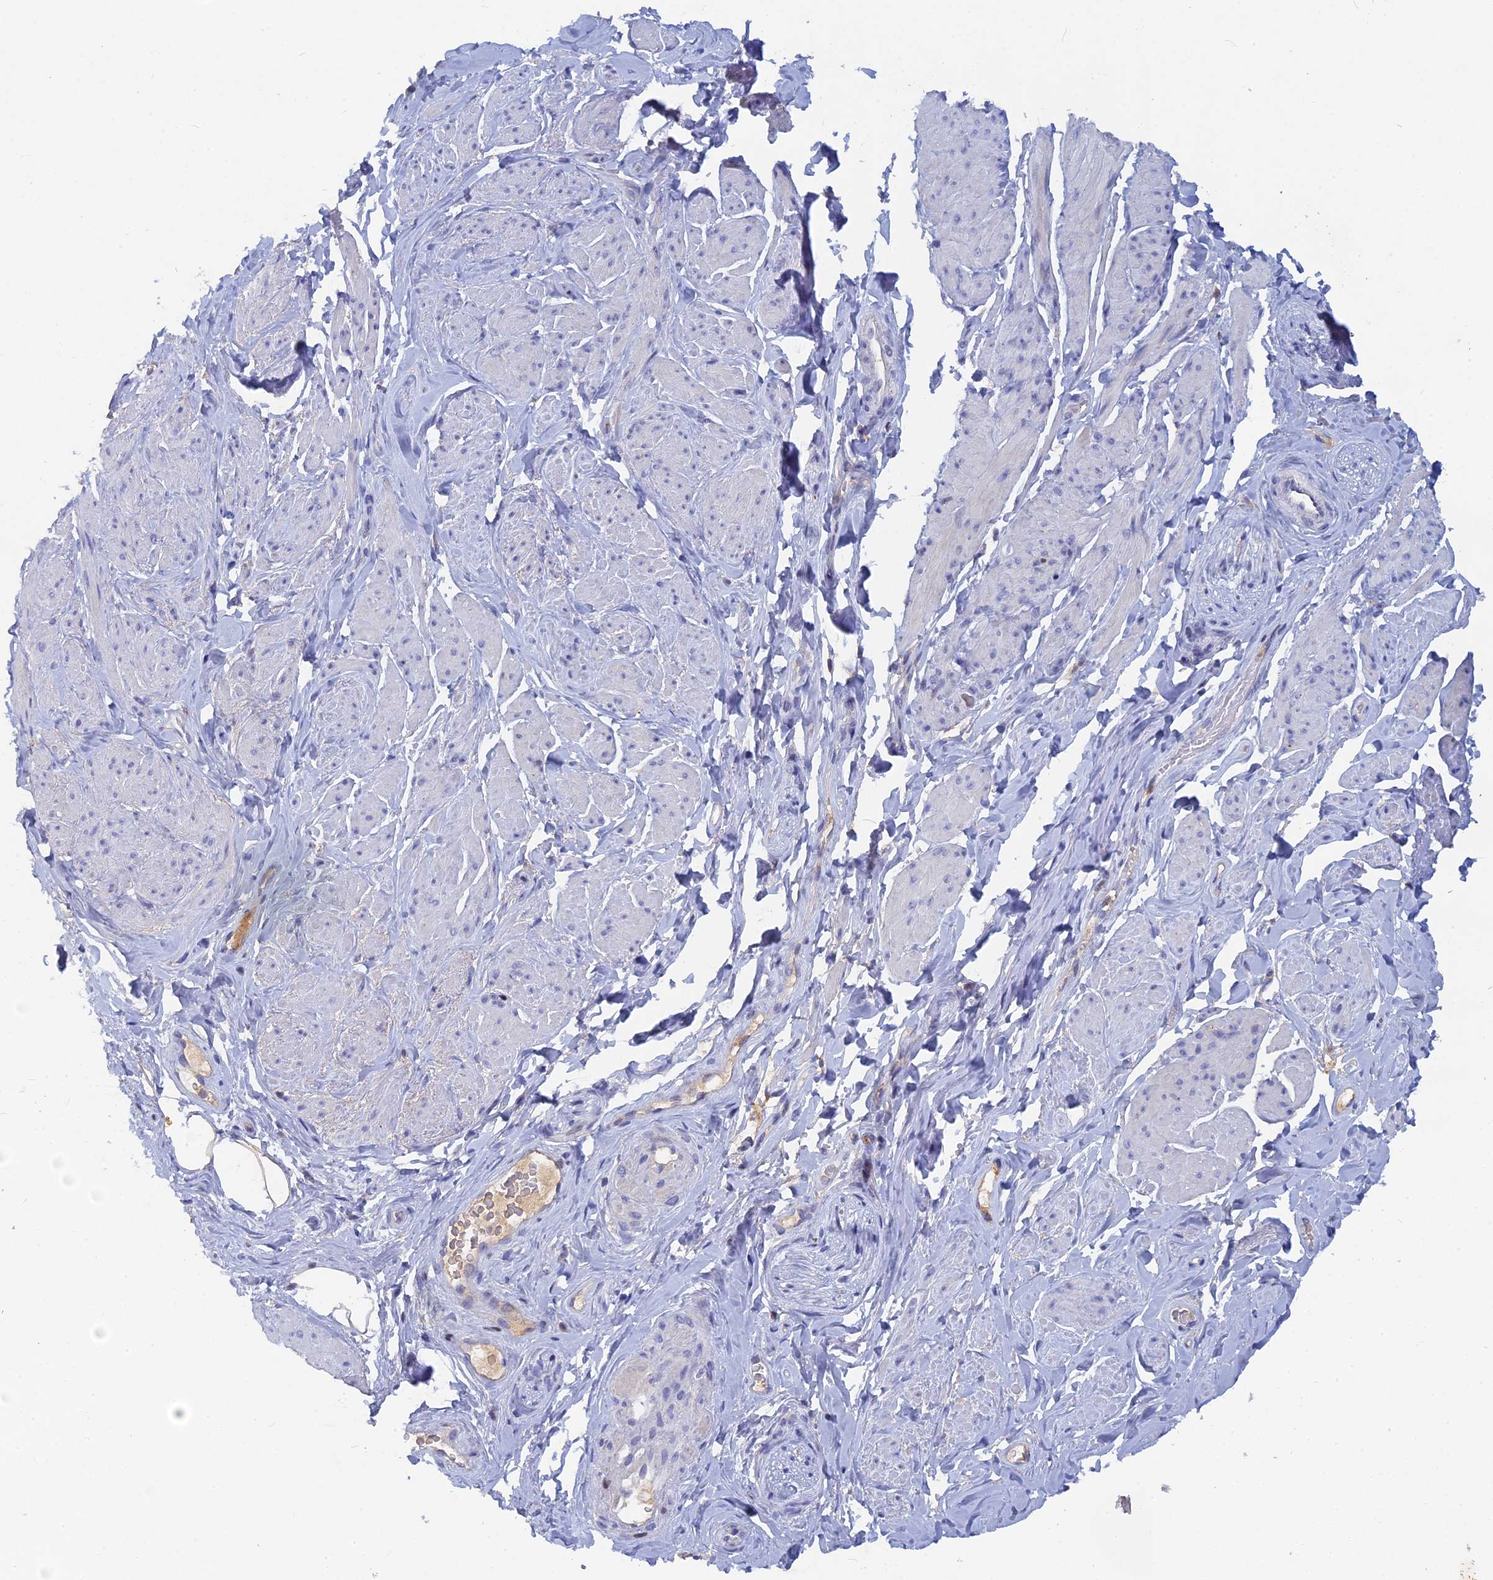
{"staining": {"intensity": "negative", "quantity": "none", "location": "none"}, "tissue": "smooth muscle", "cell_type": "Smooth muscle cells", "image_type": "normal", "snomed": [{"axis": "morphology", "description": "Normal tissue, NOS"}, {"axis": "topography", "description": "Smooth muscle"}, {"axis": "topography", "description": "Peripheral nerve tissue"}], "caption": "Human smooth muscle stained for a protein using immunohistochemistry demonstrates no expression in smooth muscle cells.", "gene": "ACP7", "patient": {"sex": "male", "age": 69}}